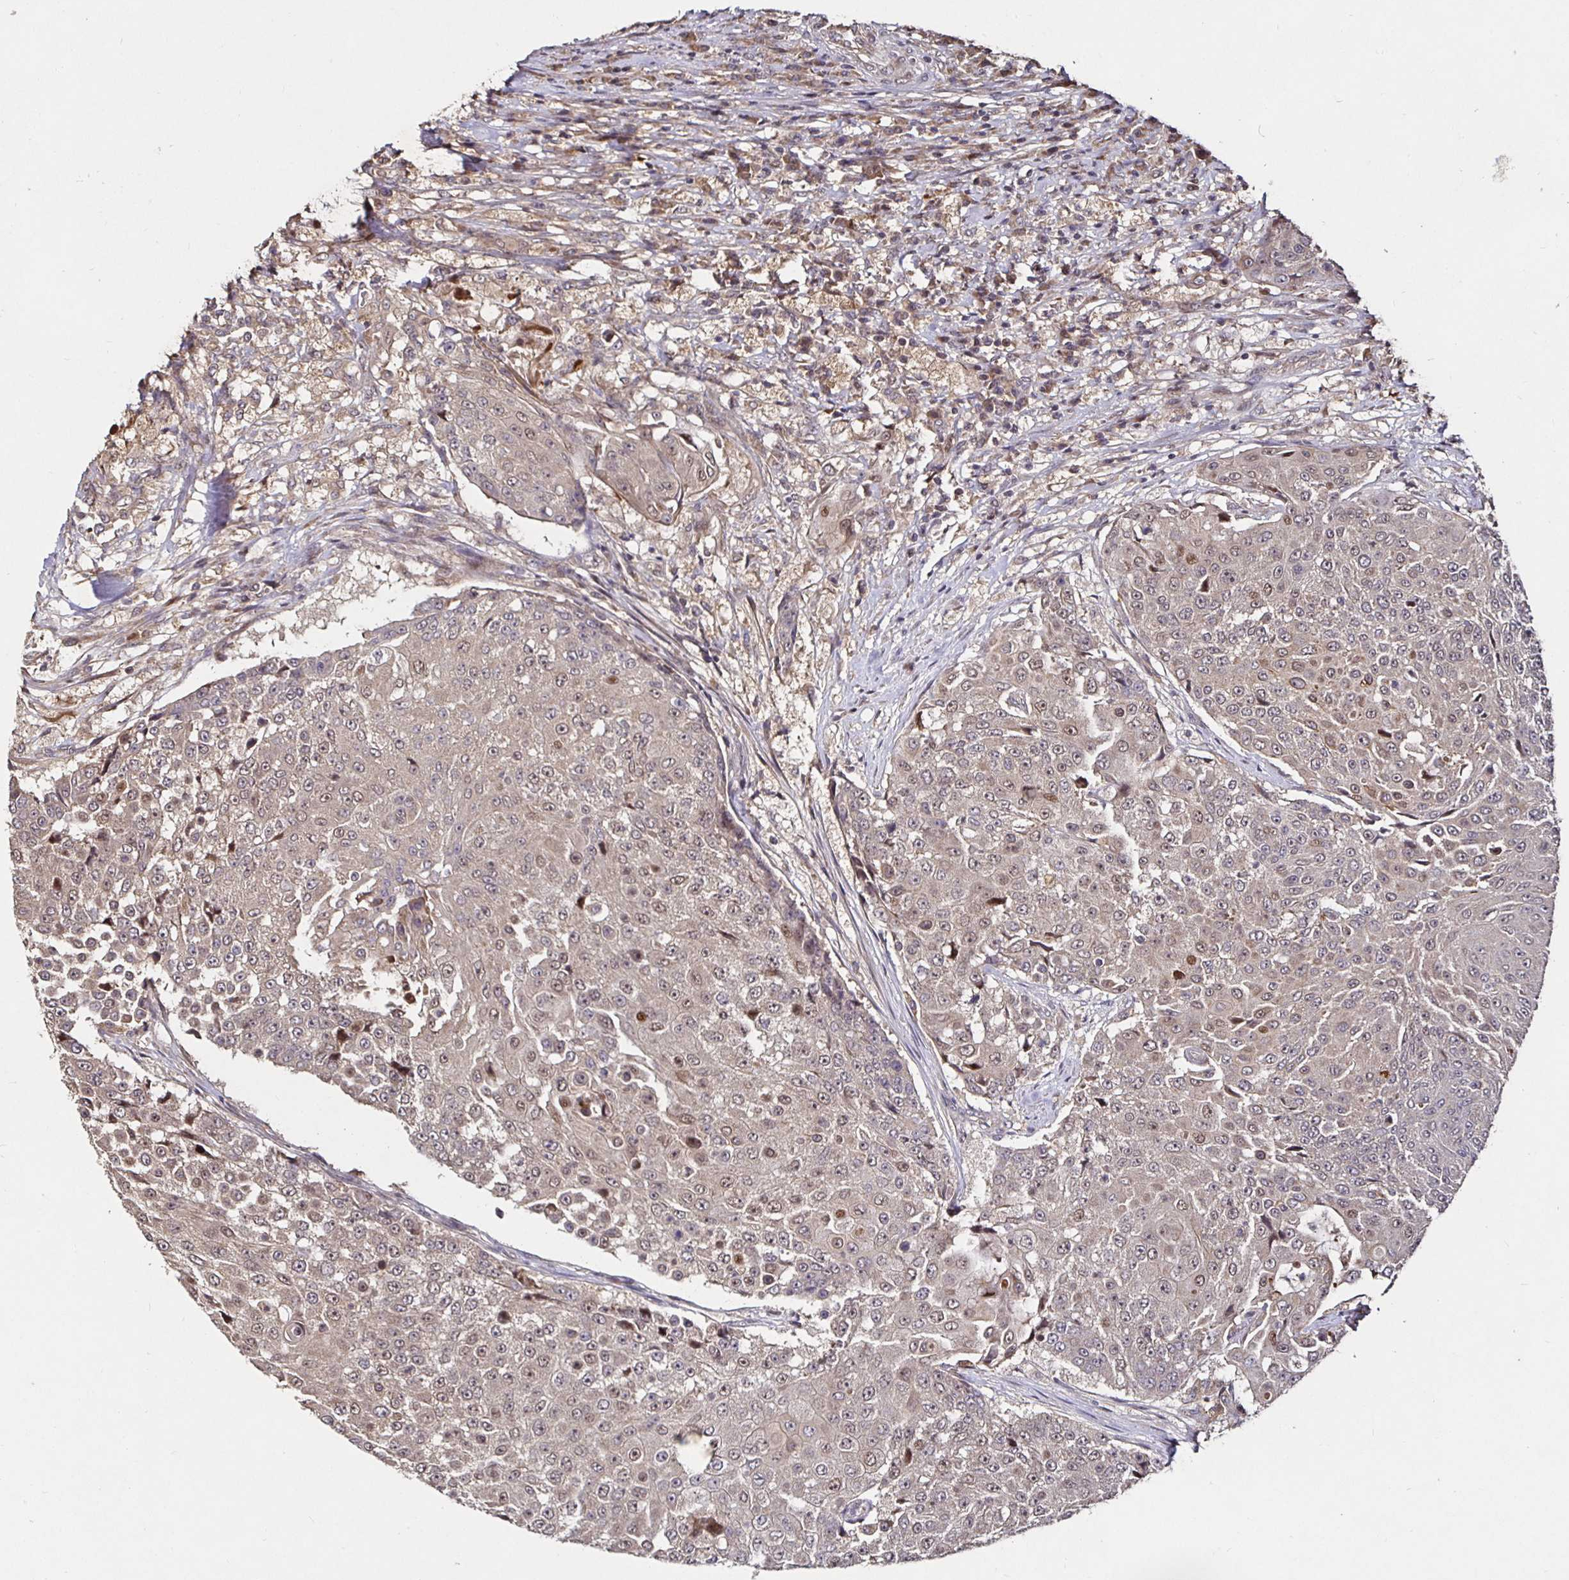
{"staining": {"intensity": "weak", "quantity": "<25%", "location": "cytoplasmic/membranous"}, "tissue": "urothelial cancer", "cell_type": "Tumor cells", "image_type": "cancer", "snomed": [{"axis": "morphology", "description": "Urothelial carcinoma, High grade"}, {"axis": "topography", "description": "Urinary bladder"}], "caption": "Immunohistochemical staining of human high-grade urothelial carcinoma demonstrates no significant positivity in tumor cells.", "gene": "SMYD3", "patient": {"sex": "female", "age": 63}}